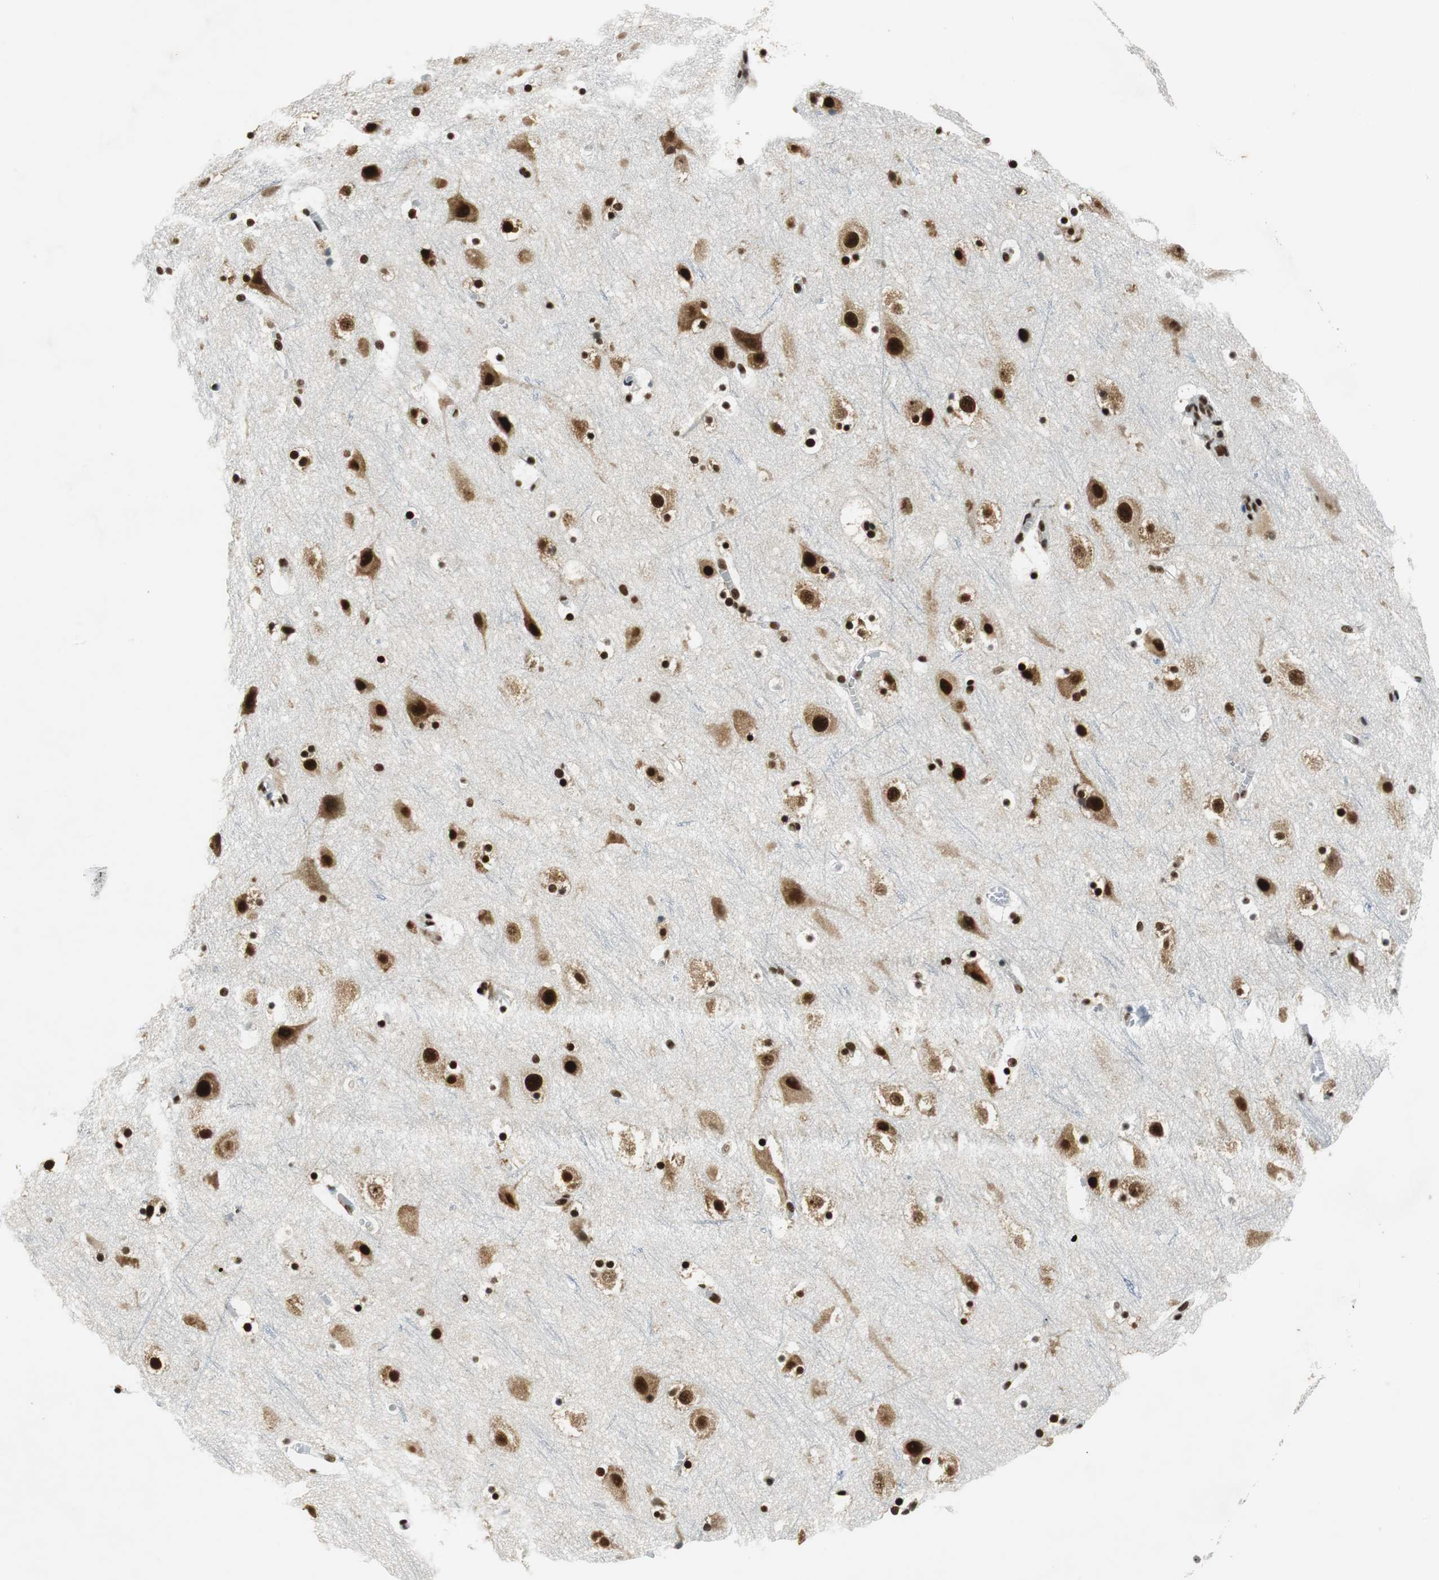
{"staining": {"intensity": "strong", "quantity": ">75%", "location": "cytoplasmic/membranous,nuclear"}, "tissue": "cerebral cortex", "cell_type": "Endothelial cells", "image_type": "normal", "snomed": [{"axis": "morphology", "description": "Normal tissue, NOS"}, {"axis": "topography", "description": "Cerebral cortex"}], "caption": "Immunohistochemistry (IHC) staining of benign cerebral cortex, which shows high levels of strong cytoplasmic/membranous,nuclear staining in about >75% of endothelial cells indicating strong cytoplasmic/membranous,nuclear protein staining. The staining was performed using DAB (3,3'-diaminobenzidine) (brown) for protein detection and nuclei were counterstained in hematoxylin (blue).", "gene": "PRKDC", "patient": {"sex": "male", "age": 45}}